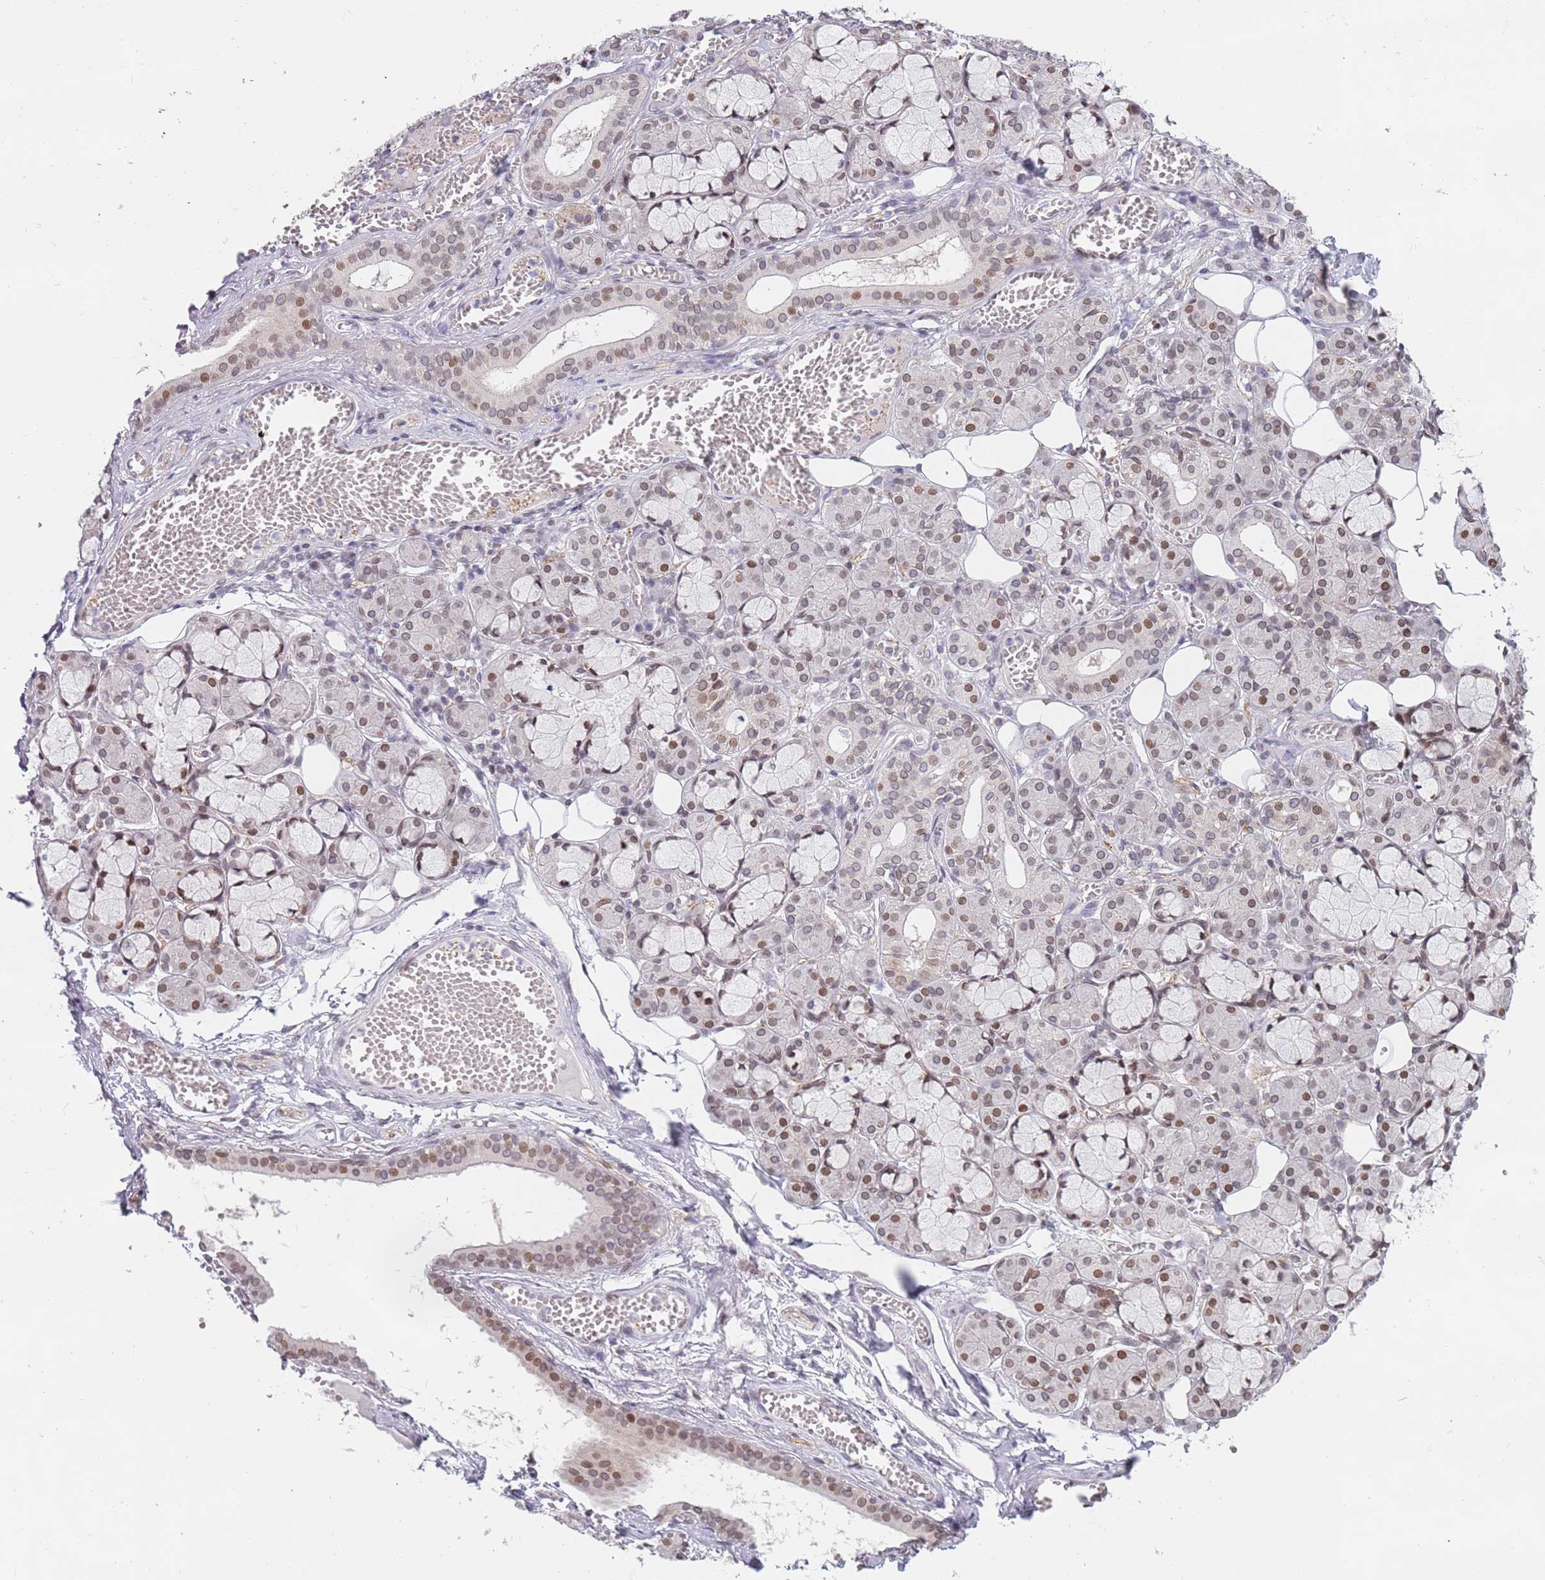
{"staining": {"intensity": "weak", "quantity": "25%-75%", "location": "nuclear"}, "tissue": "salivary gland", "cell_type": "Glandular cells", "image_type": "normal", "snomed": [{"axis": "morphology", "description": "Normal tissue, NOS"}, {"axis": "topography", "description": "Salivary gland"}], "caption": "This histopathology image displays immunohistochemistry staining of benign human salivary gland, with low weak nuclear positivity in approximately 25%-75% of glandular cells.", "gene": "KLHDC2", "patient": {"sex": "male", "age": 63}}